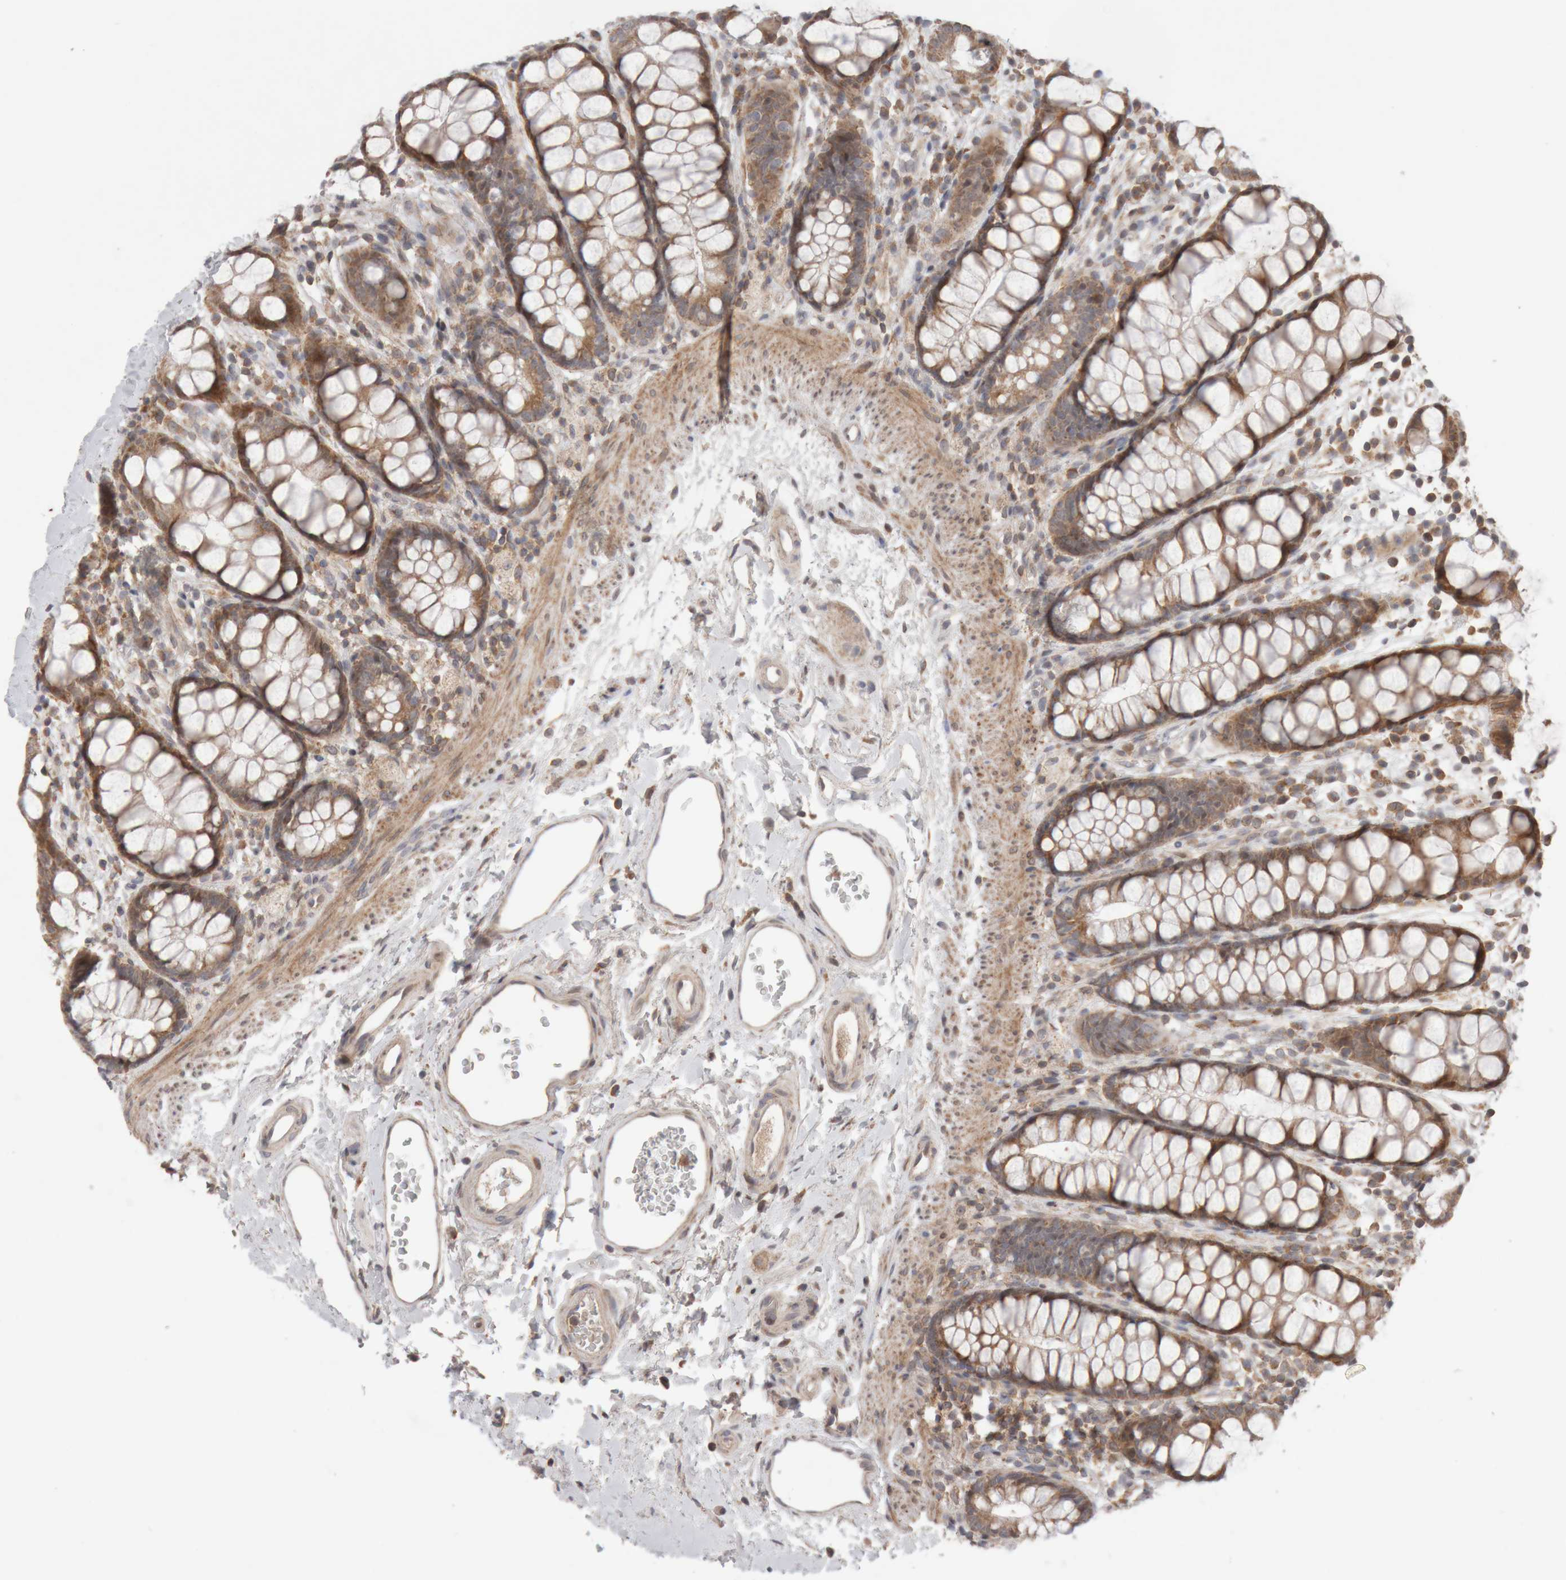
{"staining": {"intensity": "moderate", "quantity": ">75%", "location": "cytoplasmic/membranous"}, "tissue": "rectum", "cell_type": "Glandular cells", "image_type": "normal", "snomed": [{"axis": "morphology", "description": "Normal tissue, NOS"}, {"axis": "topography", "description": "Rectum"}], "caption": "Protein analysis of unremarkable rectum shows moderate cytoplasmic/membranous staining in about >75% of glandular cells. The staining was performed using DAB, with brown indicating positive protein expression. Nuclei are stained blue with hematoxylin.", "gene": "KIF21B", "patient": {"sex": "female", "age": 65}}